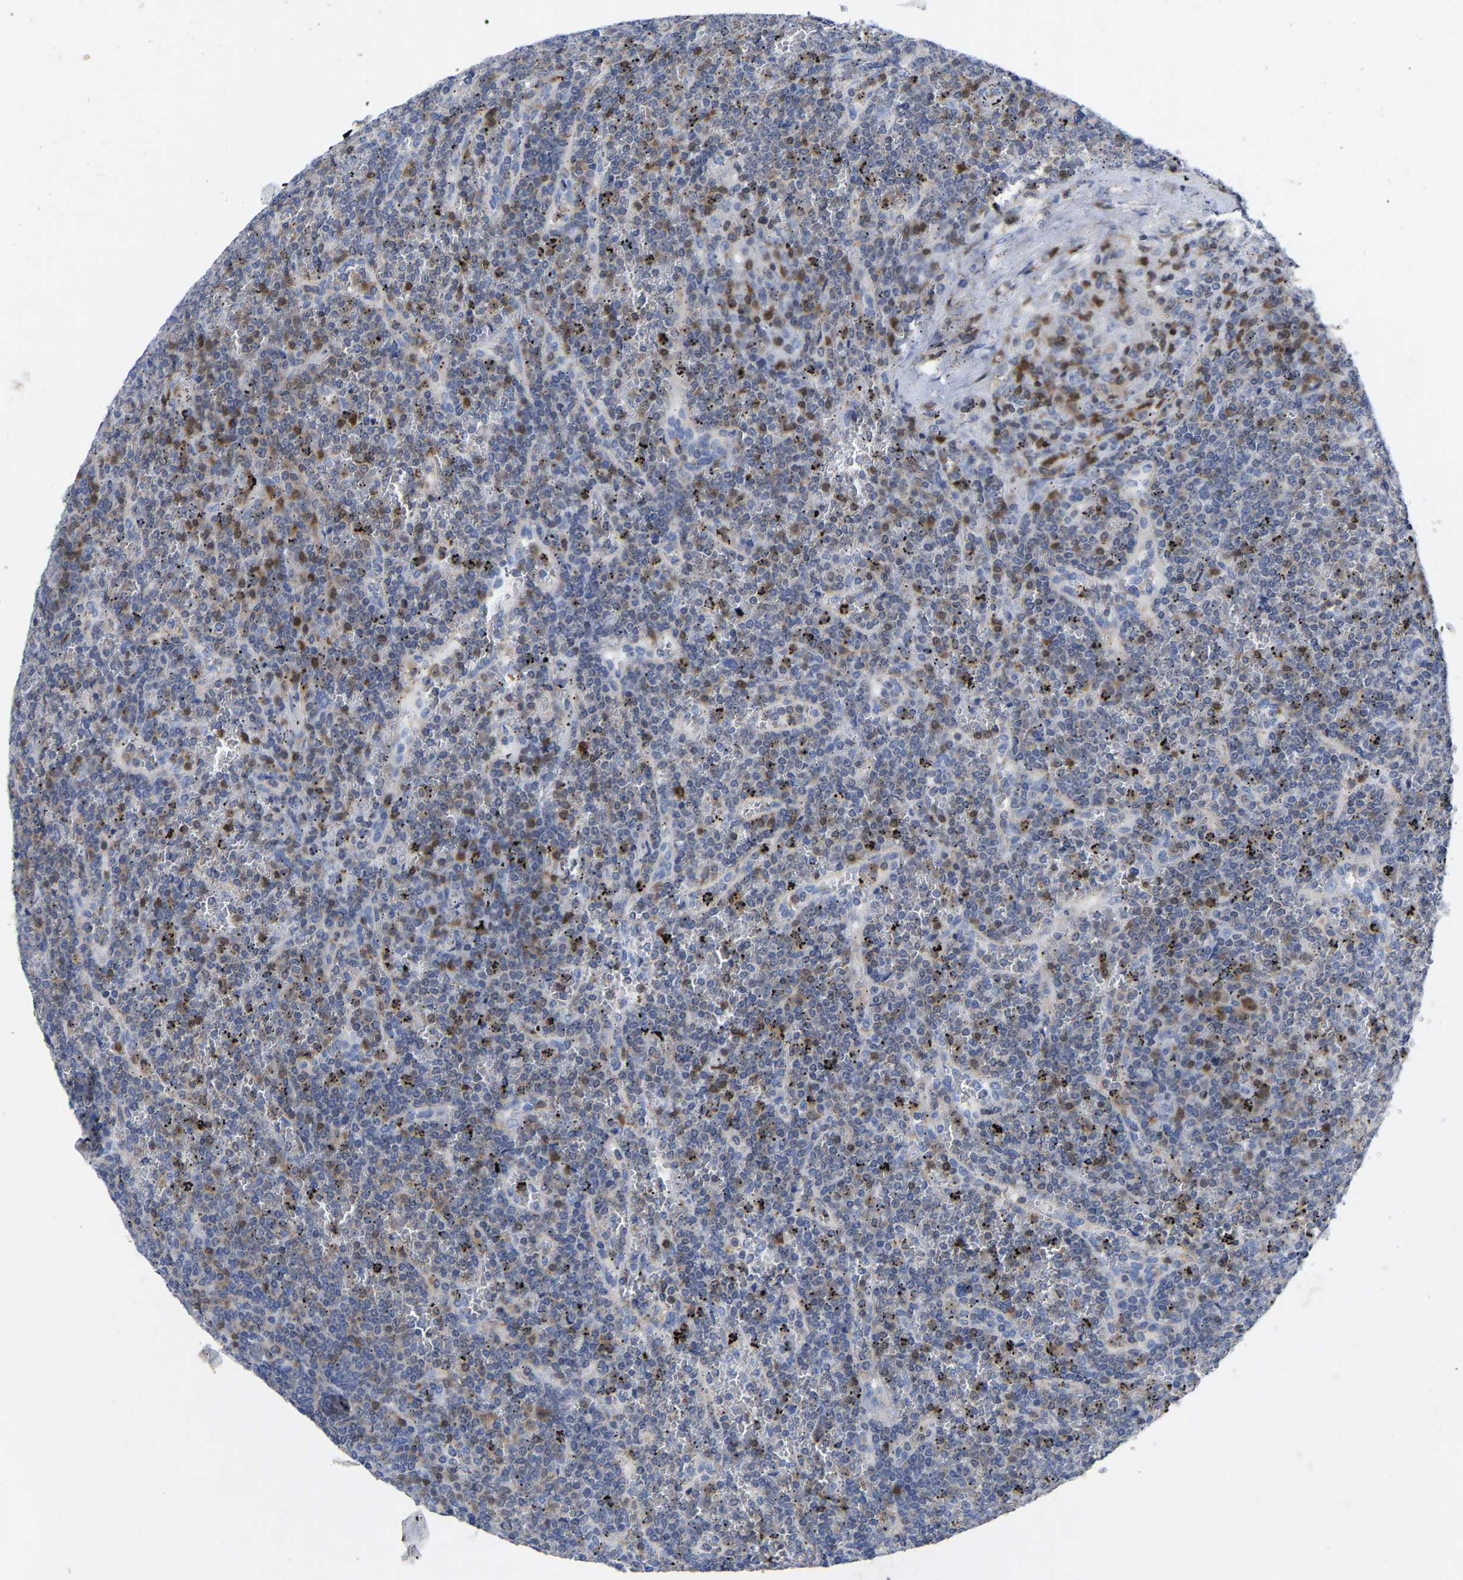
{"staining": {"intensity": "negative", "quantity": "none", "location": "none"}, "tissue": "lymphoma", "cell_type": "Tumor cells", "image_type": "cancer", "snomed": [{"axis": "morphology", "description": "Malignant lymphoma, non-Hodgkin's type, Low grade"}, {"axis": "topography", "description": "Spleen"}], "caption": "DAB (3,3'-diaminobenzidine) immunohistochemical staining of lymphoma exhibits no significant staining in tumor cells.", "gene": "PTPN7", "patient": {"sex": "female", "age": 19}}